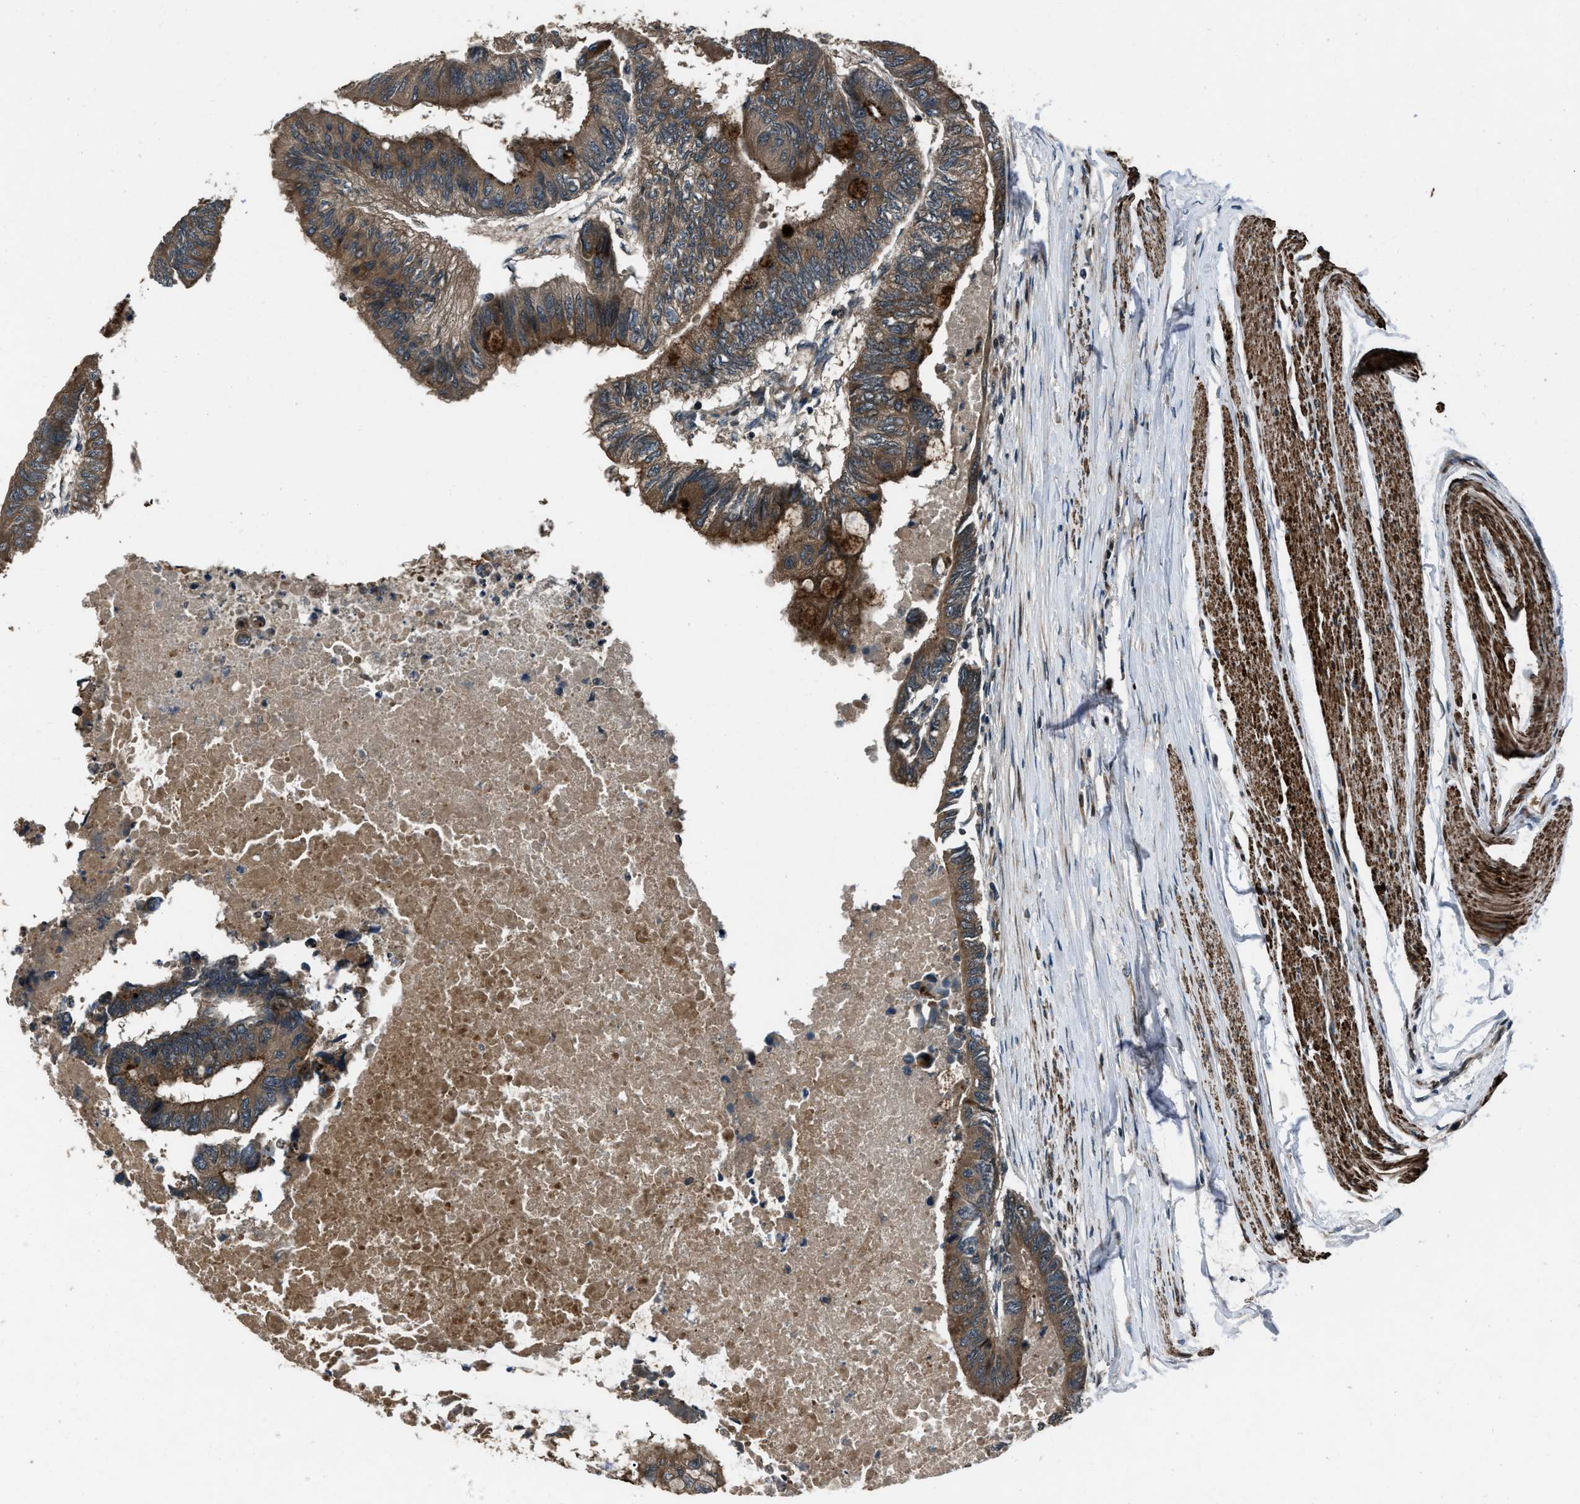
{"staining": {"intensity": "moderate", "quantity": ">75%", "location": "cytoplasmic/membranous"}, "tissue": "colorectal cancer", "cell_type": "Tumor cells", "image_type": "cancer", "snomed": [{"axis": "morphology", "description": "Normal tissue, NOS"}, {"axis": "morphology", "description": "Adenocarcinoma, NOS"}, {"axis": "topography", "description": "Rectum"}, {"axis": "topography", "description": "Peripheral nerve tissue"}], "caption": "Moderate cytoplasmic/membranous staining for a protein is appreciated in approximately >75% of tumor cells of colorectal cancer using immunohistochemistry.", "gene": "IRAK4", "patient": {"sex": "male", "age": 92}}